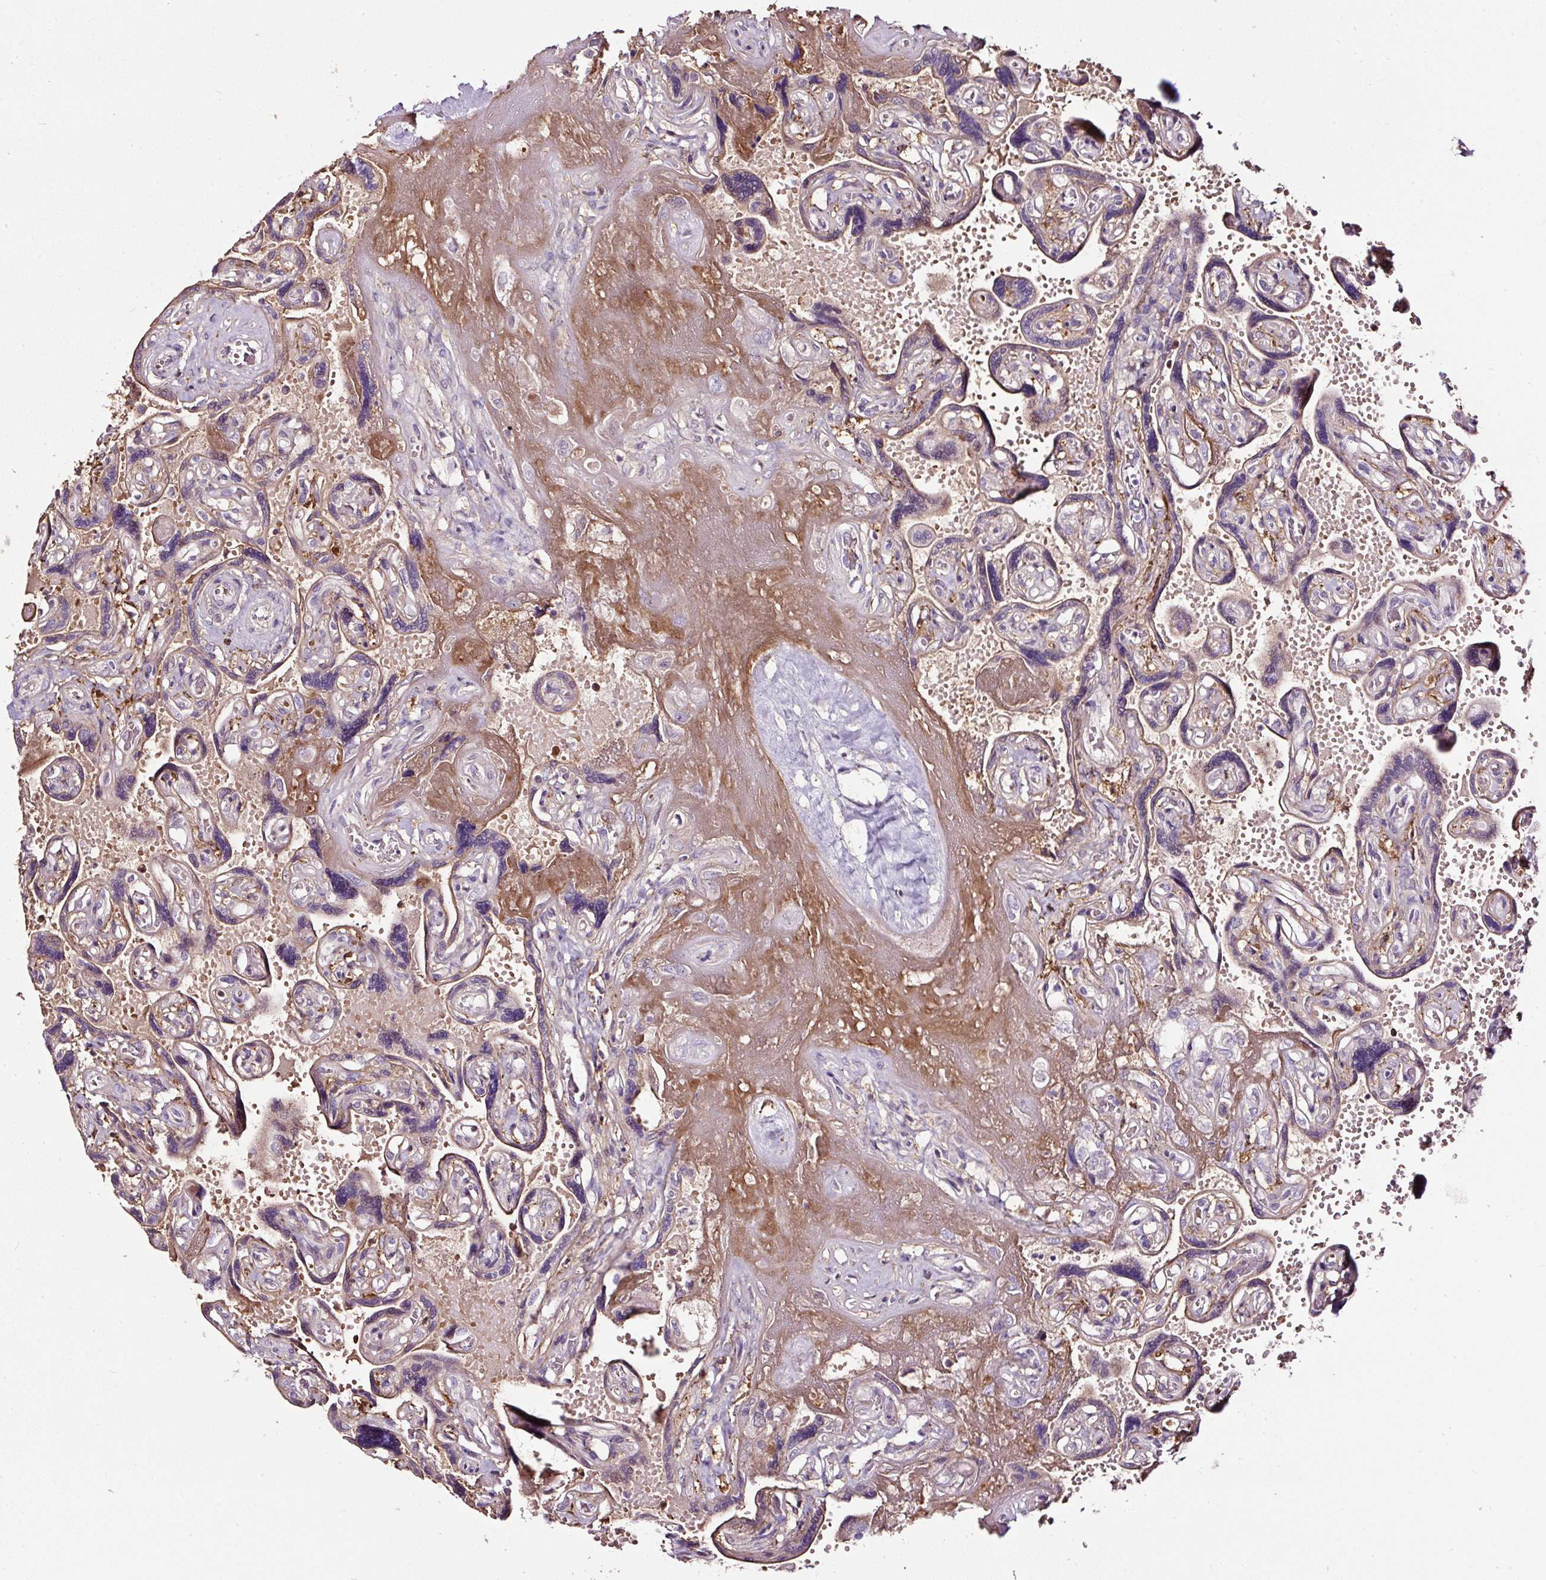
{"staining": {"intensity": "negative", "quantity": "none", "location": "none"}, "tissue": "placenta", "cell_type": "Trophoblastic cells", "image_type": "normal", "snomed": [{"axis": "morphology", "description": "Normal tissue, NOS"}, {"axis": "topography", "description": "Placenta"}], "caption": "This is a micrograph of immunohistochemistry (IHC) staining of normal placenta, which shows no positivity in trophoblastic cells. Brightfield microscopy of immunohistochemistry stained with DAB (brown) and hematoxylin (blue), captured at high magnification.", "gene": "LRRC24", "patient": {"sex": "female", "age": 32}}